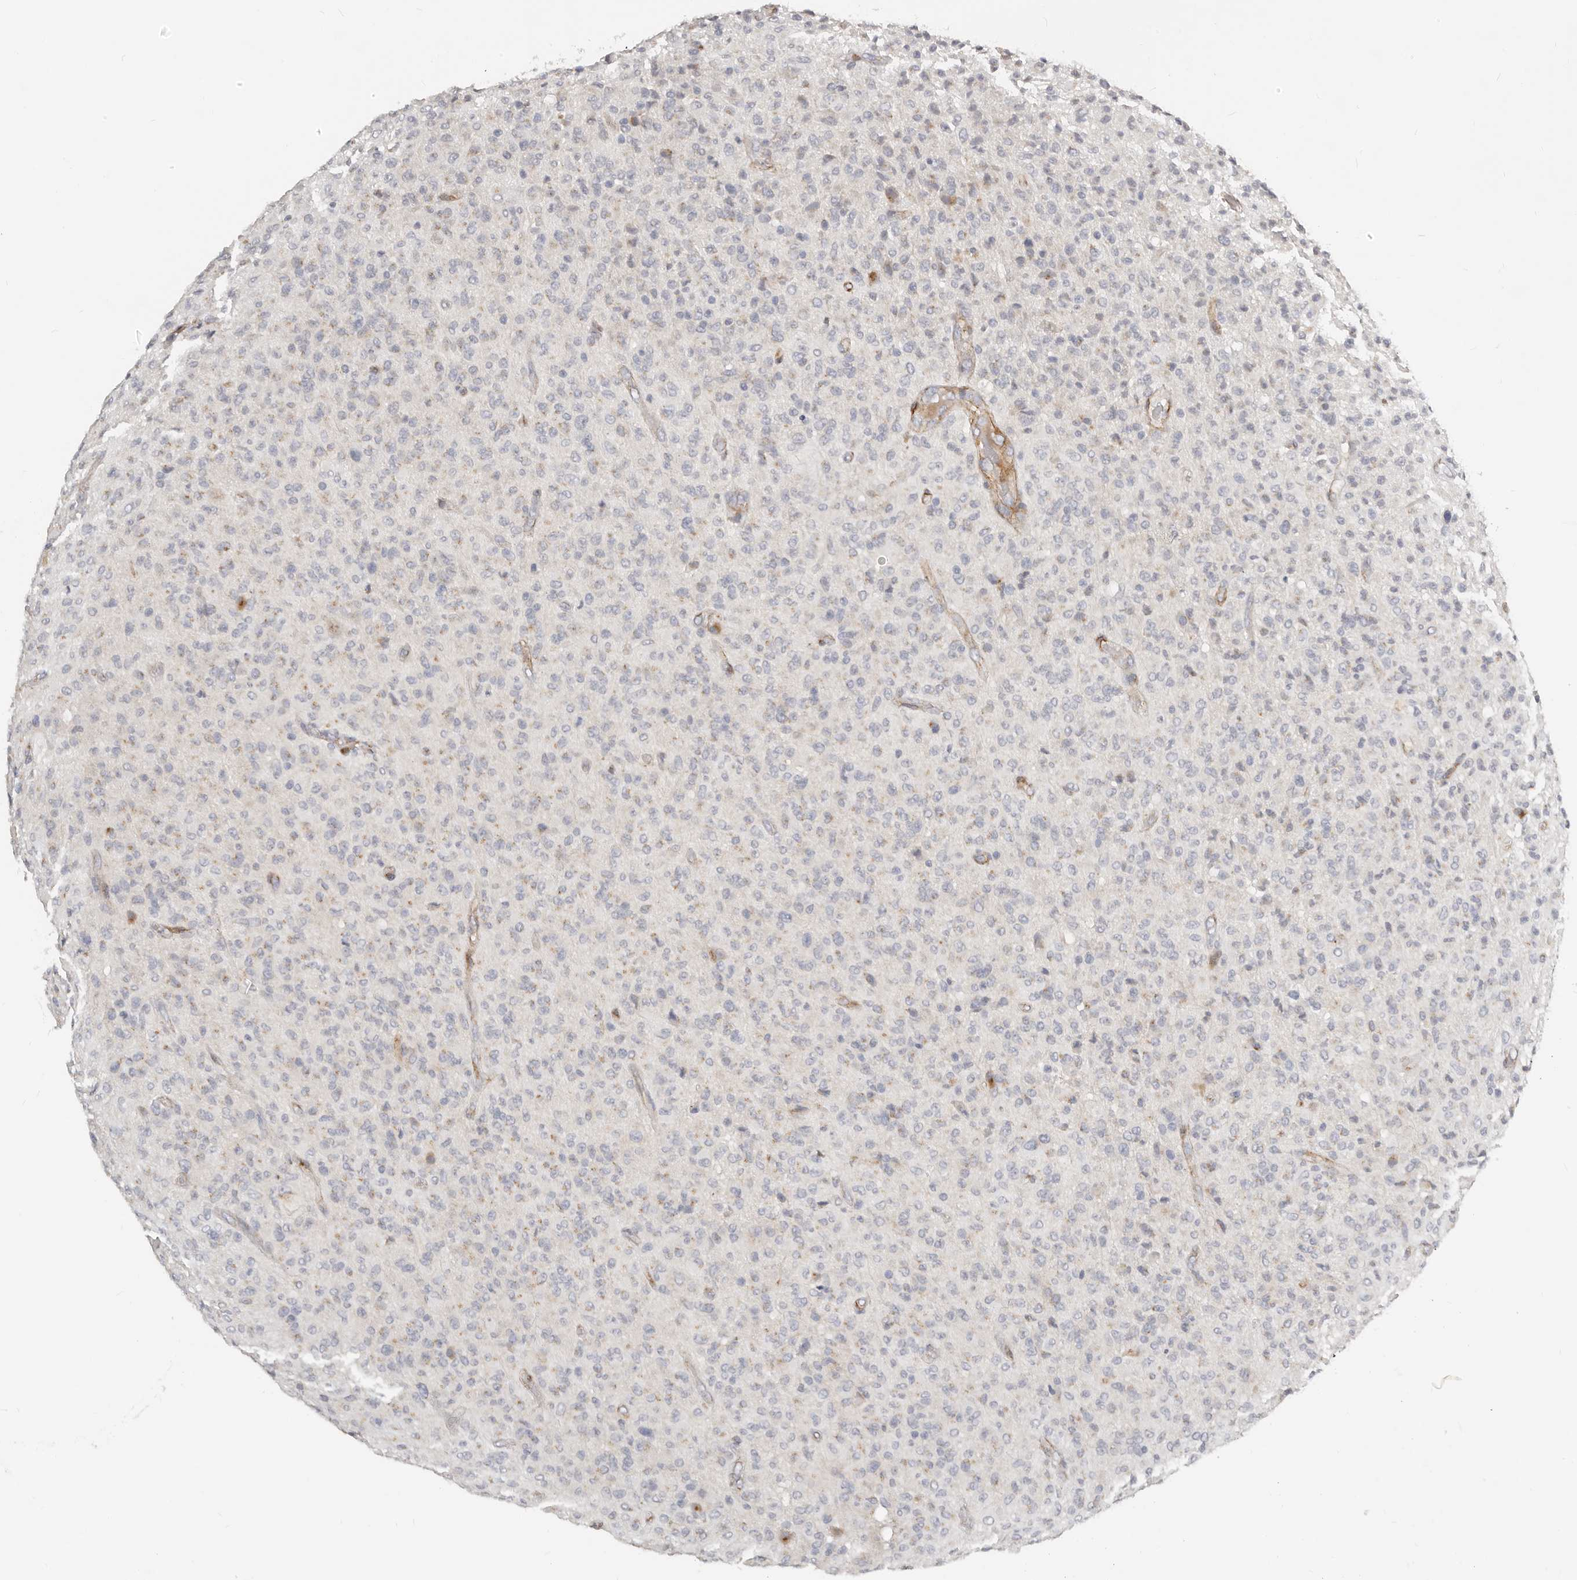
{"staining": {"intensity": "negative", "quantity": "none", "location": "none"}, "tissue": "glioma", "cell_type": "Tumor cells", "image_type": "cancer", "snomed": [{"axis": "morphology", "description": "Glioma, malignant, High grade"}, {"axis": "topography", "description": "Brain"}], "caption": "IHC of human malignant high-grade glioma reveals no positivity in tumor cells.", "gene": "RABAC1", "patient": {"sex": "female", "age": 57}}